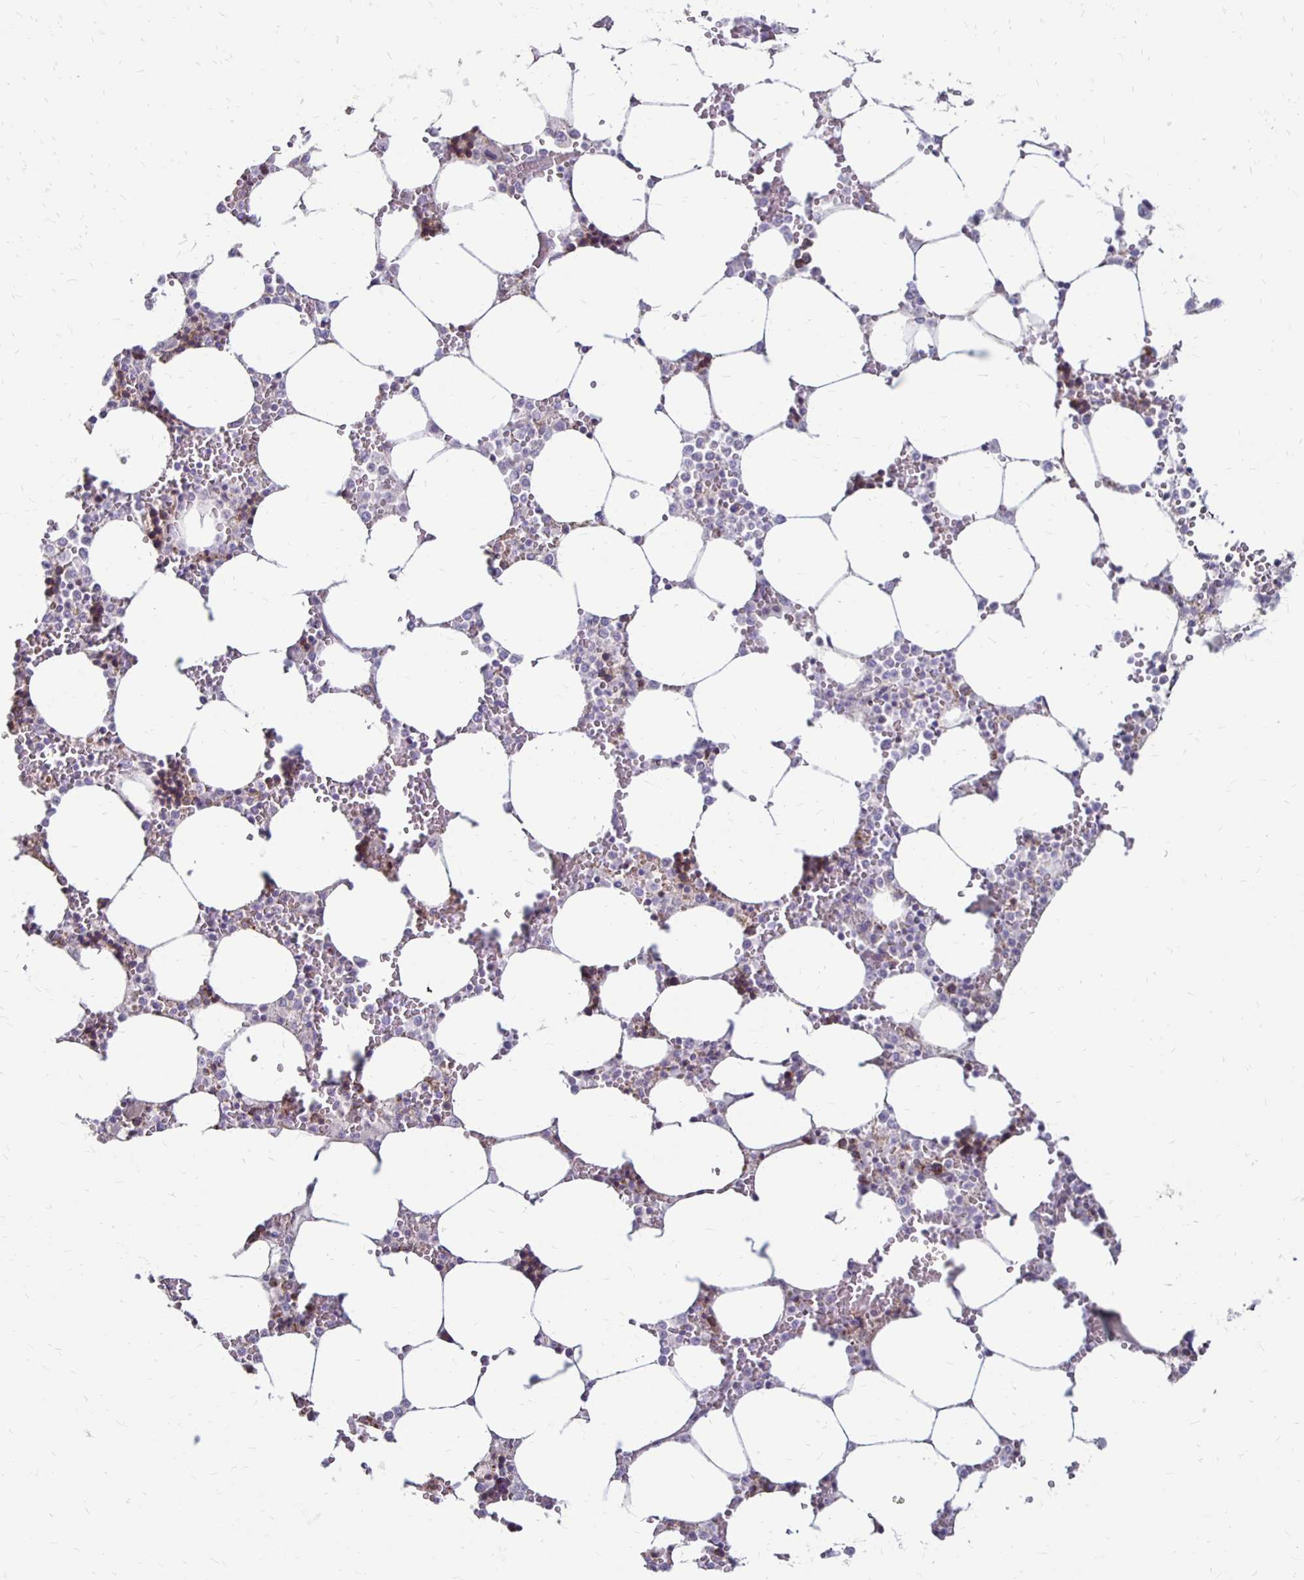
{"staining": {"intensity": "weak", "quantity": "<25%", "location": "cytoplasmic/membranous"}, "tissue": "bone marrow", "cell_type": "Hematopoietic cells", "image_type": "normal", "snomed": [{"axis": "morphology", "description": "Normal tissue, NOS"}, {"axis": "topography", "description": "Bone marrow"}], "caption": "DAB (3,3'-diaminobenzidine) immunohistochemical staining of benign bone marrow exhibits no significant expression in hematopoietic cells.", "gene": "KATNBL1", "patient": {"sex": "male", "age": 64}}